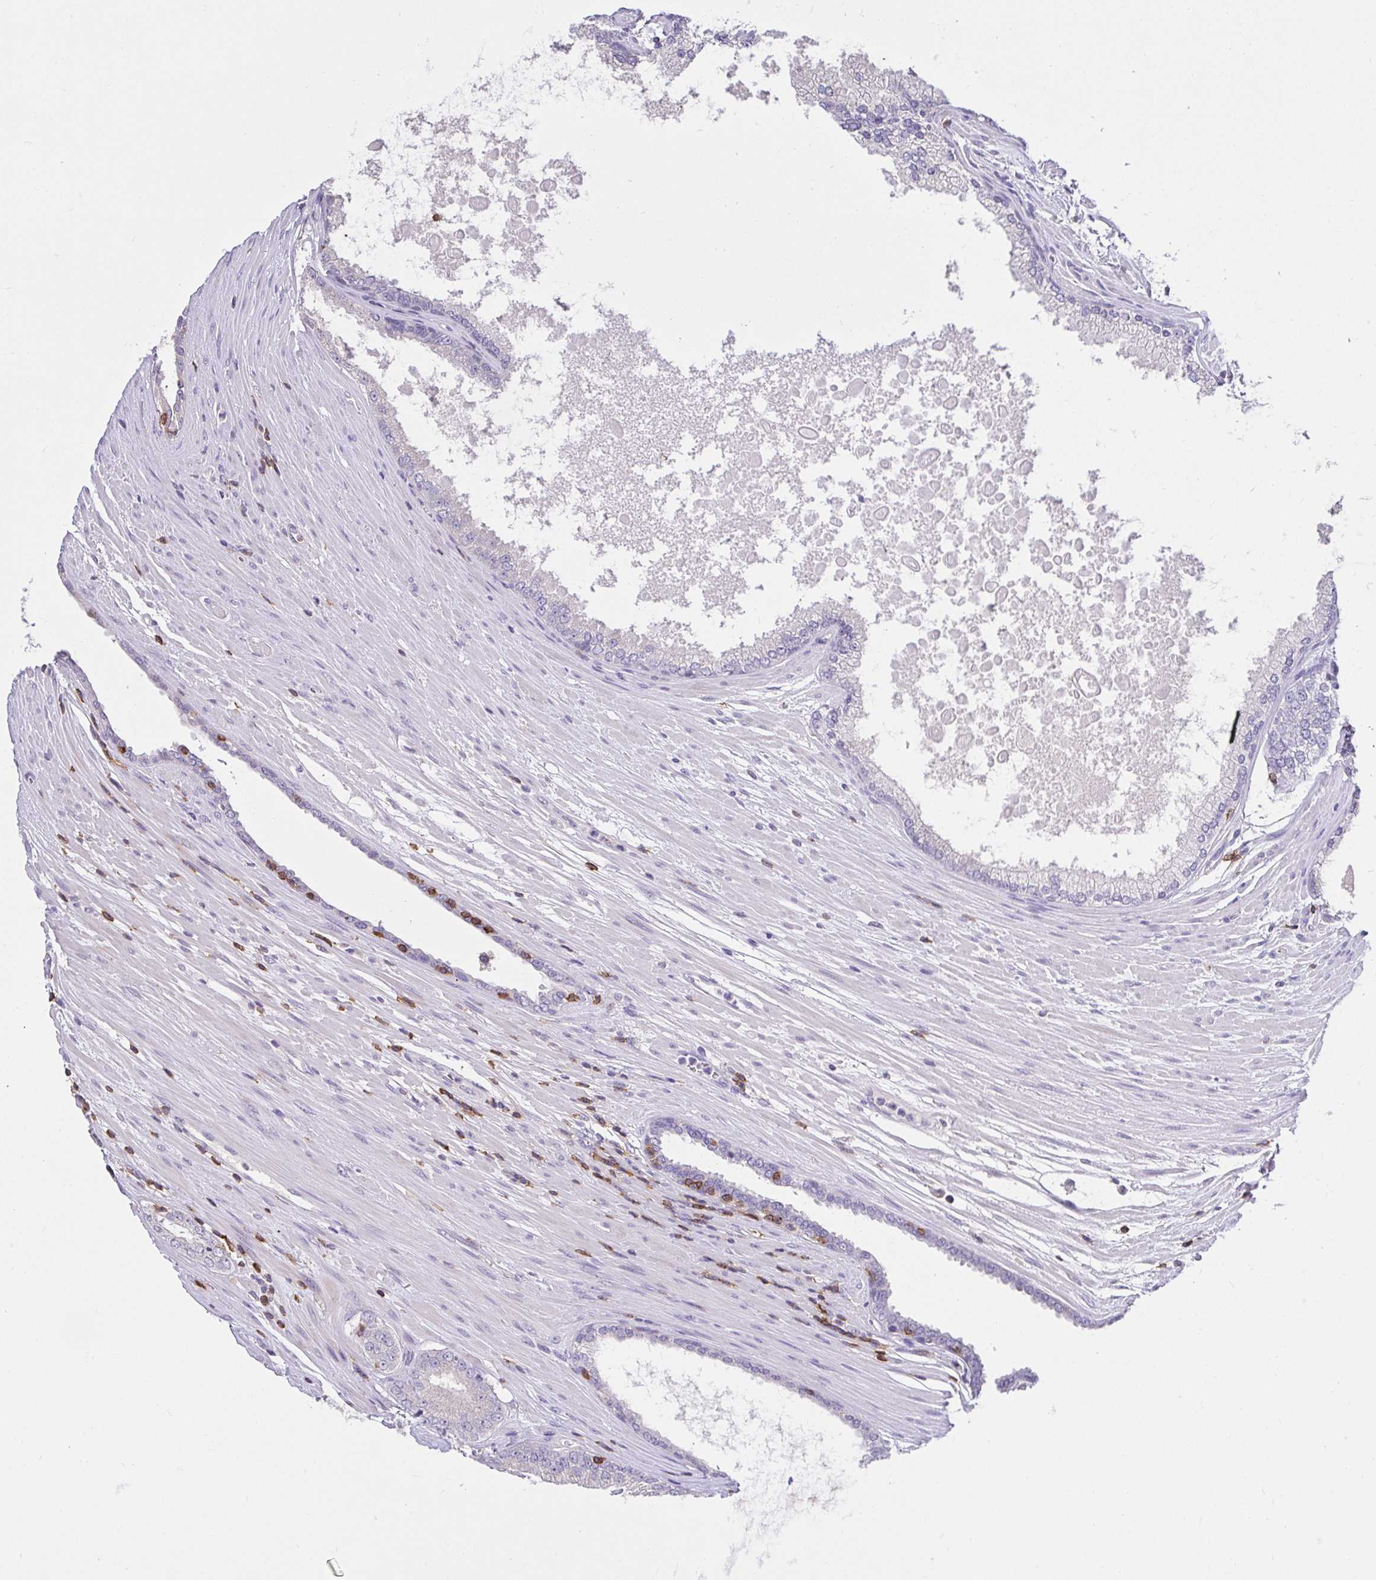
{"staining": {"intensity": "negative", "quantity": "none", "location": "none"}, "tissue": "prostate cancer", "cell_type": "Tumor cells", "image_type": "cancer", "snomed": [{"axis": "morphology", "description": "Adenocarcinoma, Low grade"}, {"axis": "topography", "description": "Prostate"}], "caption": "Tumor cells are negative for brown protein staining in prostate cancer. (Stains: DAB immunohistochemistry (IHC) with hematoxylin counter stain, Microscopy: brightfield microscopy at high magnification).", "gene": "SKAP1", "patient": {"sex": "male", "age": 67}}